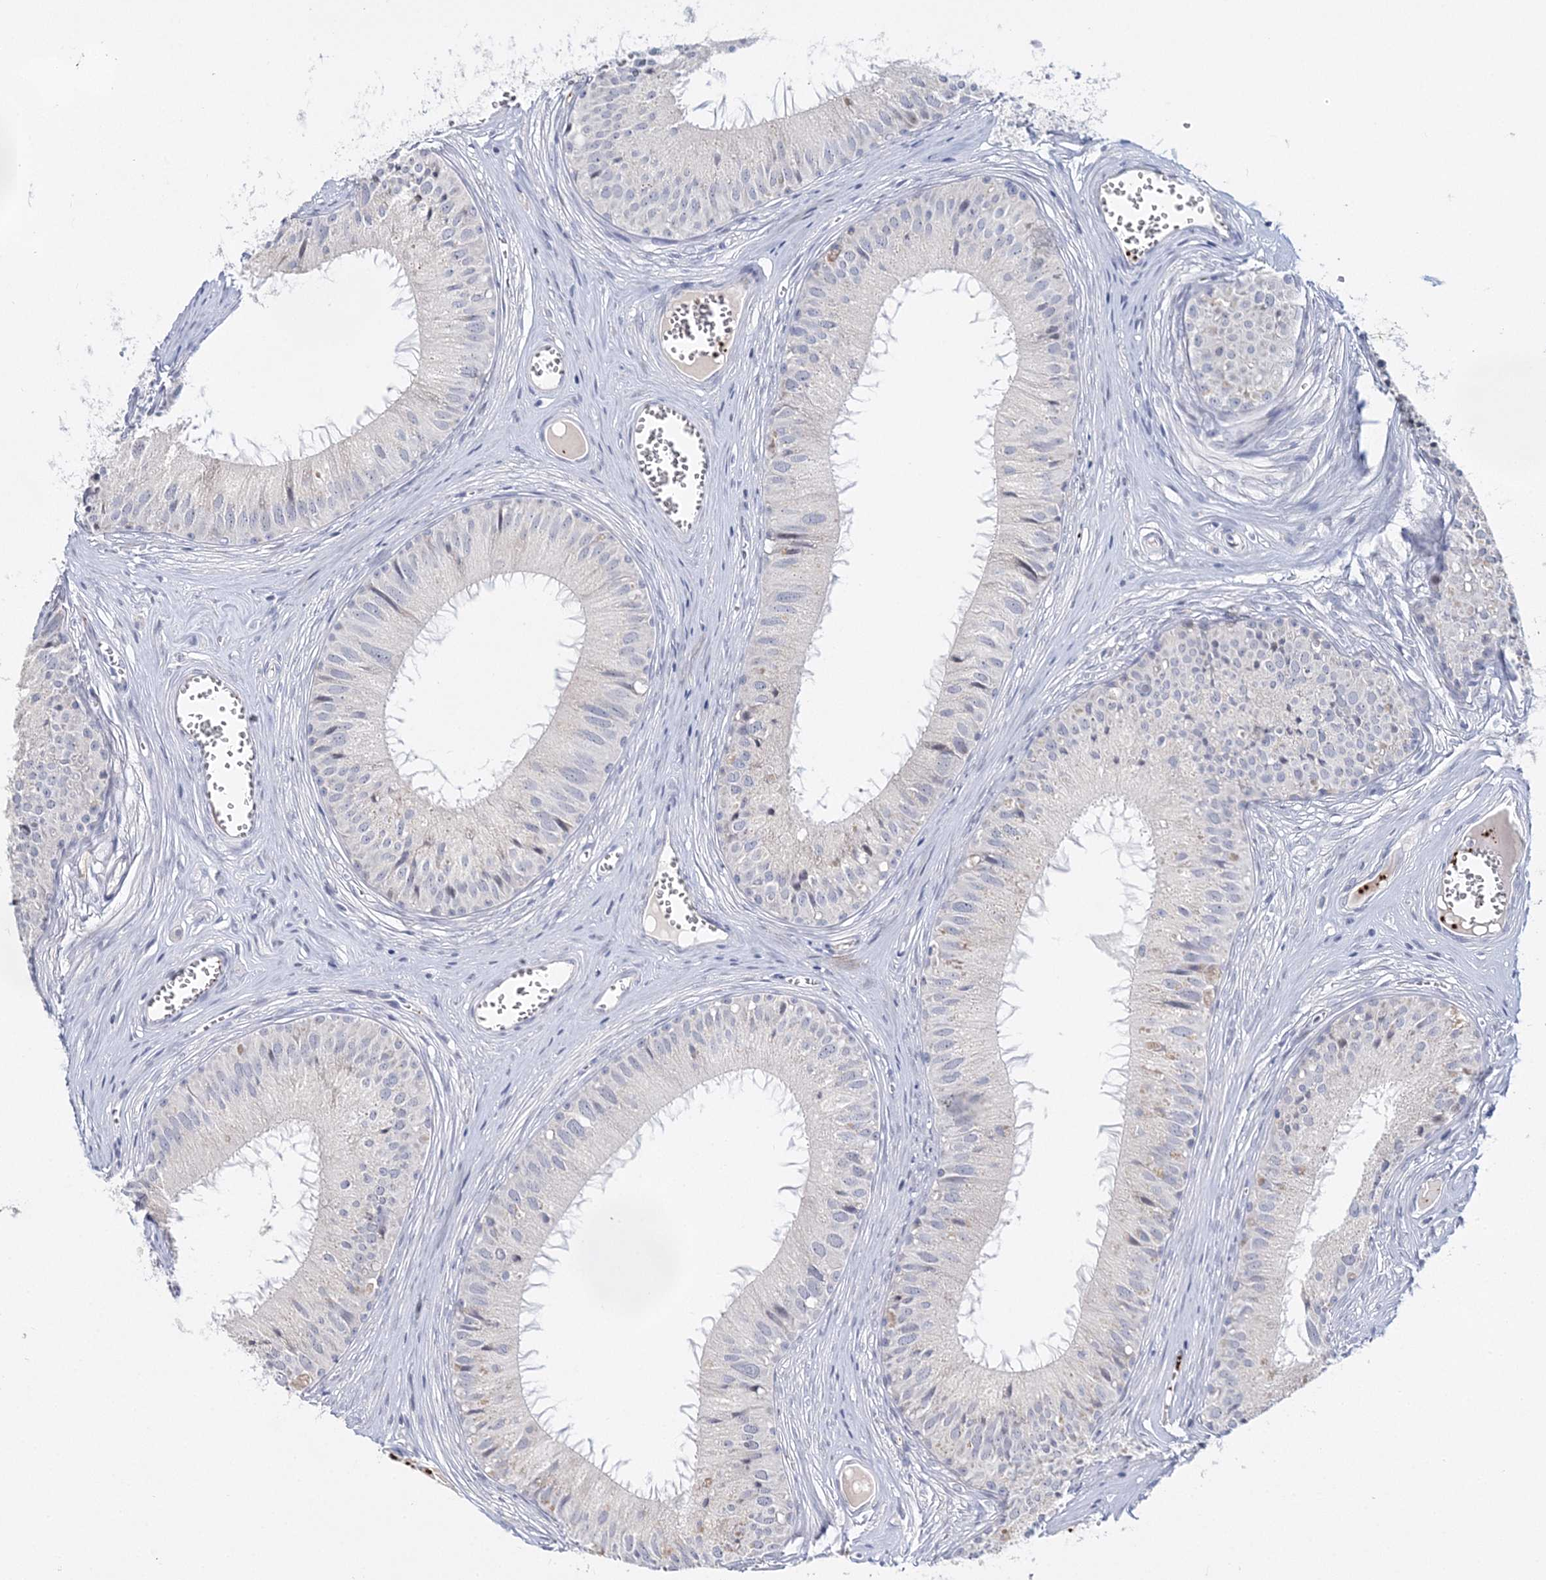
{"staining": {"intensity": "negative", "quantity": "none", "location": "none"}, "tissue": "epididymis", "cell_type": "Glandular cells", "image_type": "normal", "snomed": [{"axis": "morphology", "description": "Normal tissue, NOS"}, {"axis": "topography", "description": "Epididymis"}], "caption": "Normal epididymis was stained to show a protein in brown. There is no significant expression in glandular cells. (DAB (3,3'-diaminobenzidine) immunohistochemistry visualized using brightfield microscopy, high magnification).", "gene": "MYOZ2", "patient": {"sex": "male", "age": 36}}